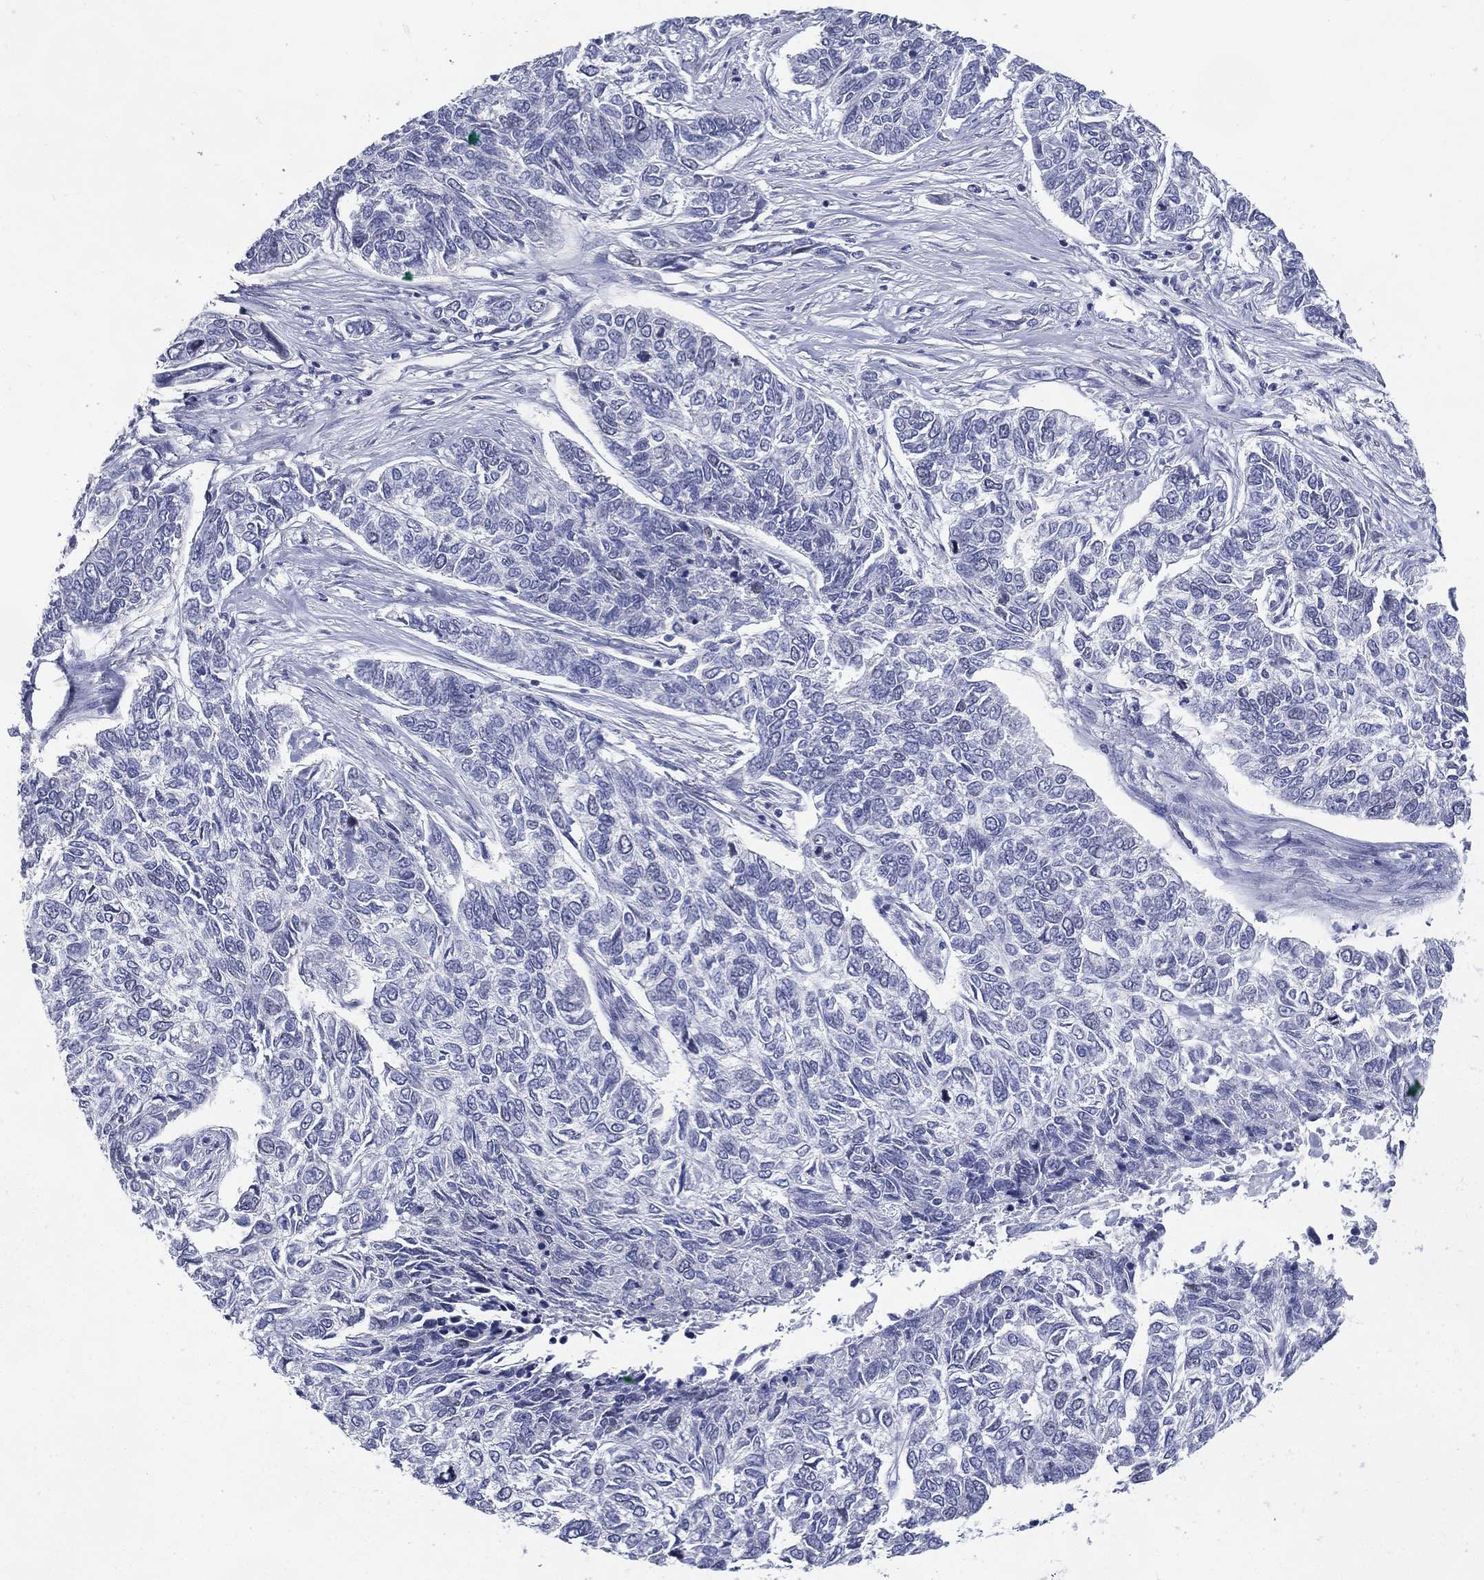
{"staining": {"intensity": "negative", "quantity": "none", "location": "none"}, "tissue": "skin cancer", "cell_type": "Tumor cells", "image_type": "cancer", "snomed": [{"axis": "morphology", "description": "Basal cell carcinoma"}, {"axis": "topography", "description": "Skin"}], "caption": "IHC micrograph of skin cancer (basal cell carcinoma) stained for a protein (brown), which demonstrates no positivity in tumor cells. The staining was performed using DAB to visualize the protein expression in brown, while the nuclei were stained in blue with hematoxylin (Magnification: 20x).", "gene": "KIF2C", "patient": {"sex": "female", "age": 65}}